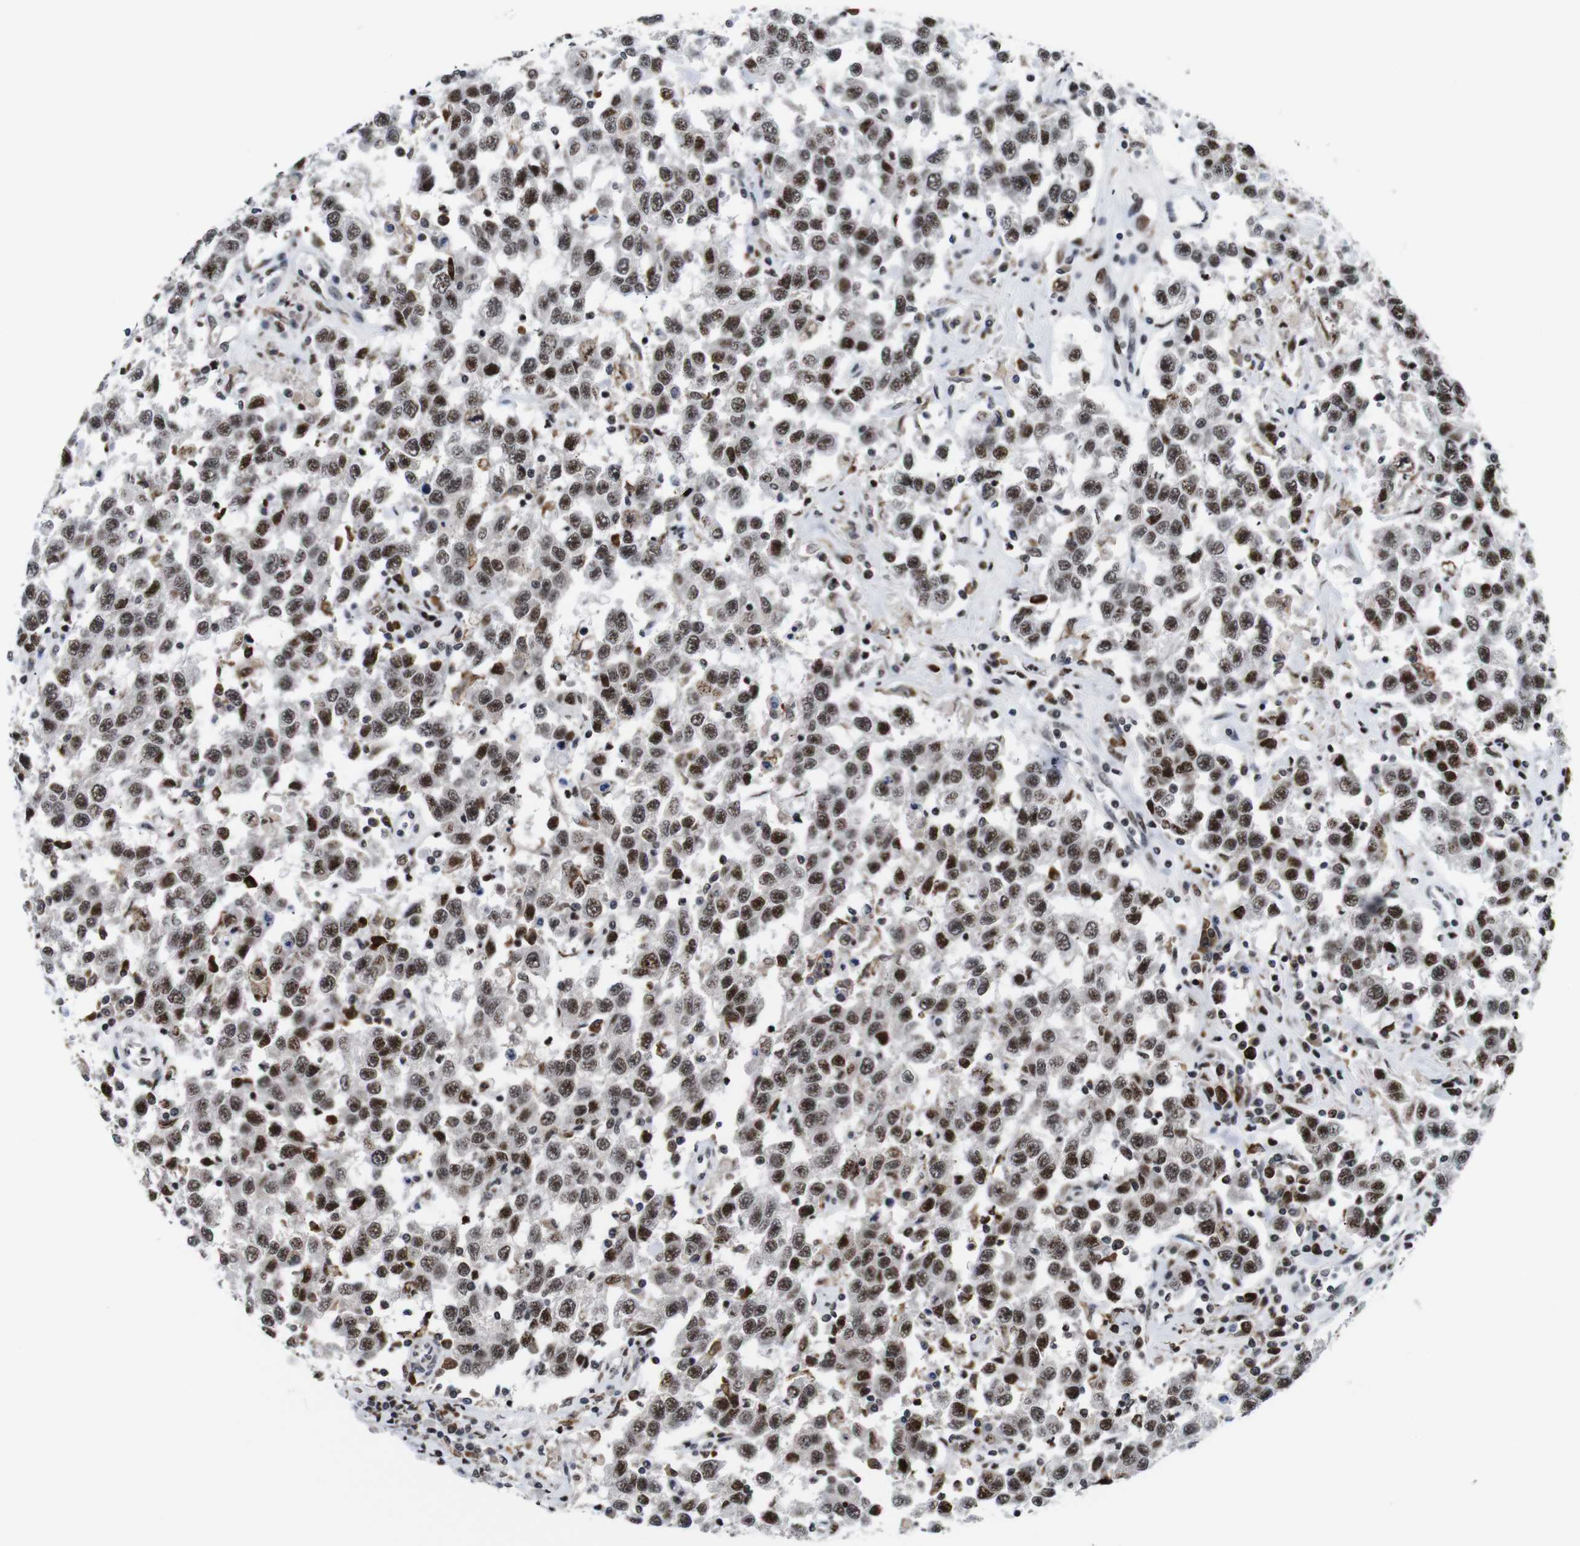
{"staining": {"intensity": "moderate", "quantity": ">75%", "location": "nuclear"}, "tissue": "testis cancer", "cell_type": "Tumor cells", "image_type": "cancer", "snomed": [{"axis": "morphology", "description": "Seminoma, NOS"}, {"axis": "topography", "description": "Testis"}], "caption": "Testis cancer (seminoma) stained with a brown dye reveals moderate nuclear positive staining in approximately >75% of tumor cells.", "gene": "EIF4G1", "patient": {"sex": "male", "age": 41}}